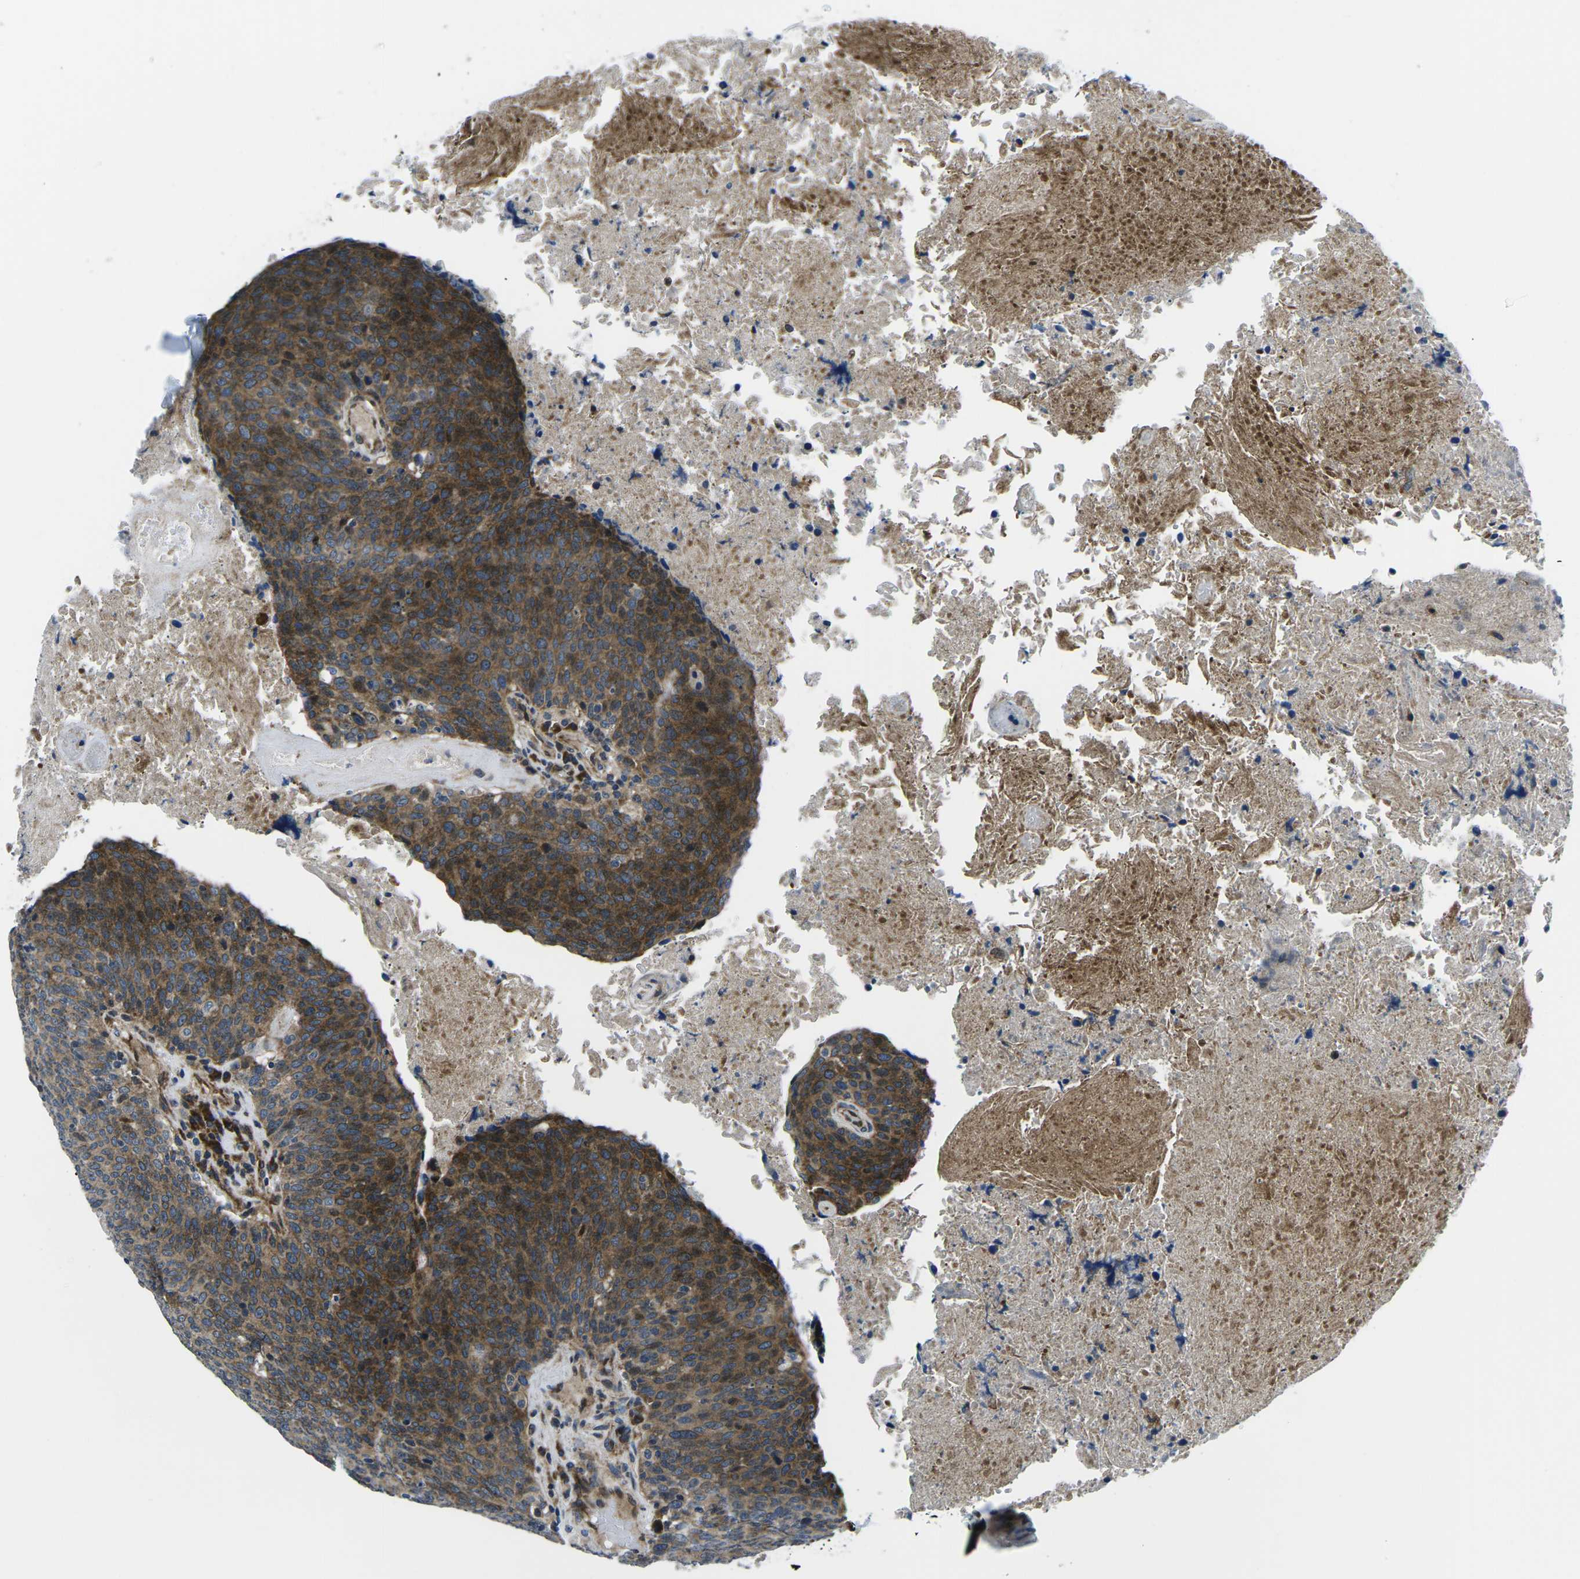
{"staining": {"intensity": "moderate", "quantity": ">75%", "location": "cytoplasmic/membranous,nuclear"}, "tissue": "head and neck cancer", "cell_type": "Tumor cells", "image_type": "cancer", "snomed": [{"axis": "morphology", "description": "Squamous cell carcinoma, NOS"}, {"axis": "morphology", "description": "Squamous cell carcinoma, metastatic, NOS"}, {"axis": "topography", "description": "Lymph node"}, {"axis": "topography", "description": "Head-Neck"}], "caption": "Head and neck cancer stained with IHC reveals moderate cytoplasmic/membranous and nuclear expression in about >75% of tumor cells.", "gene": "EIF4E", "patient": {"sex": "male", "age": 62}}